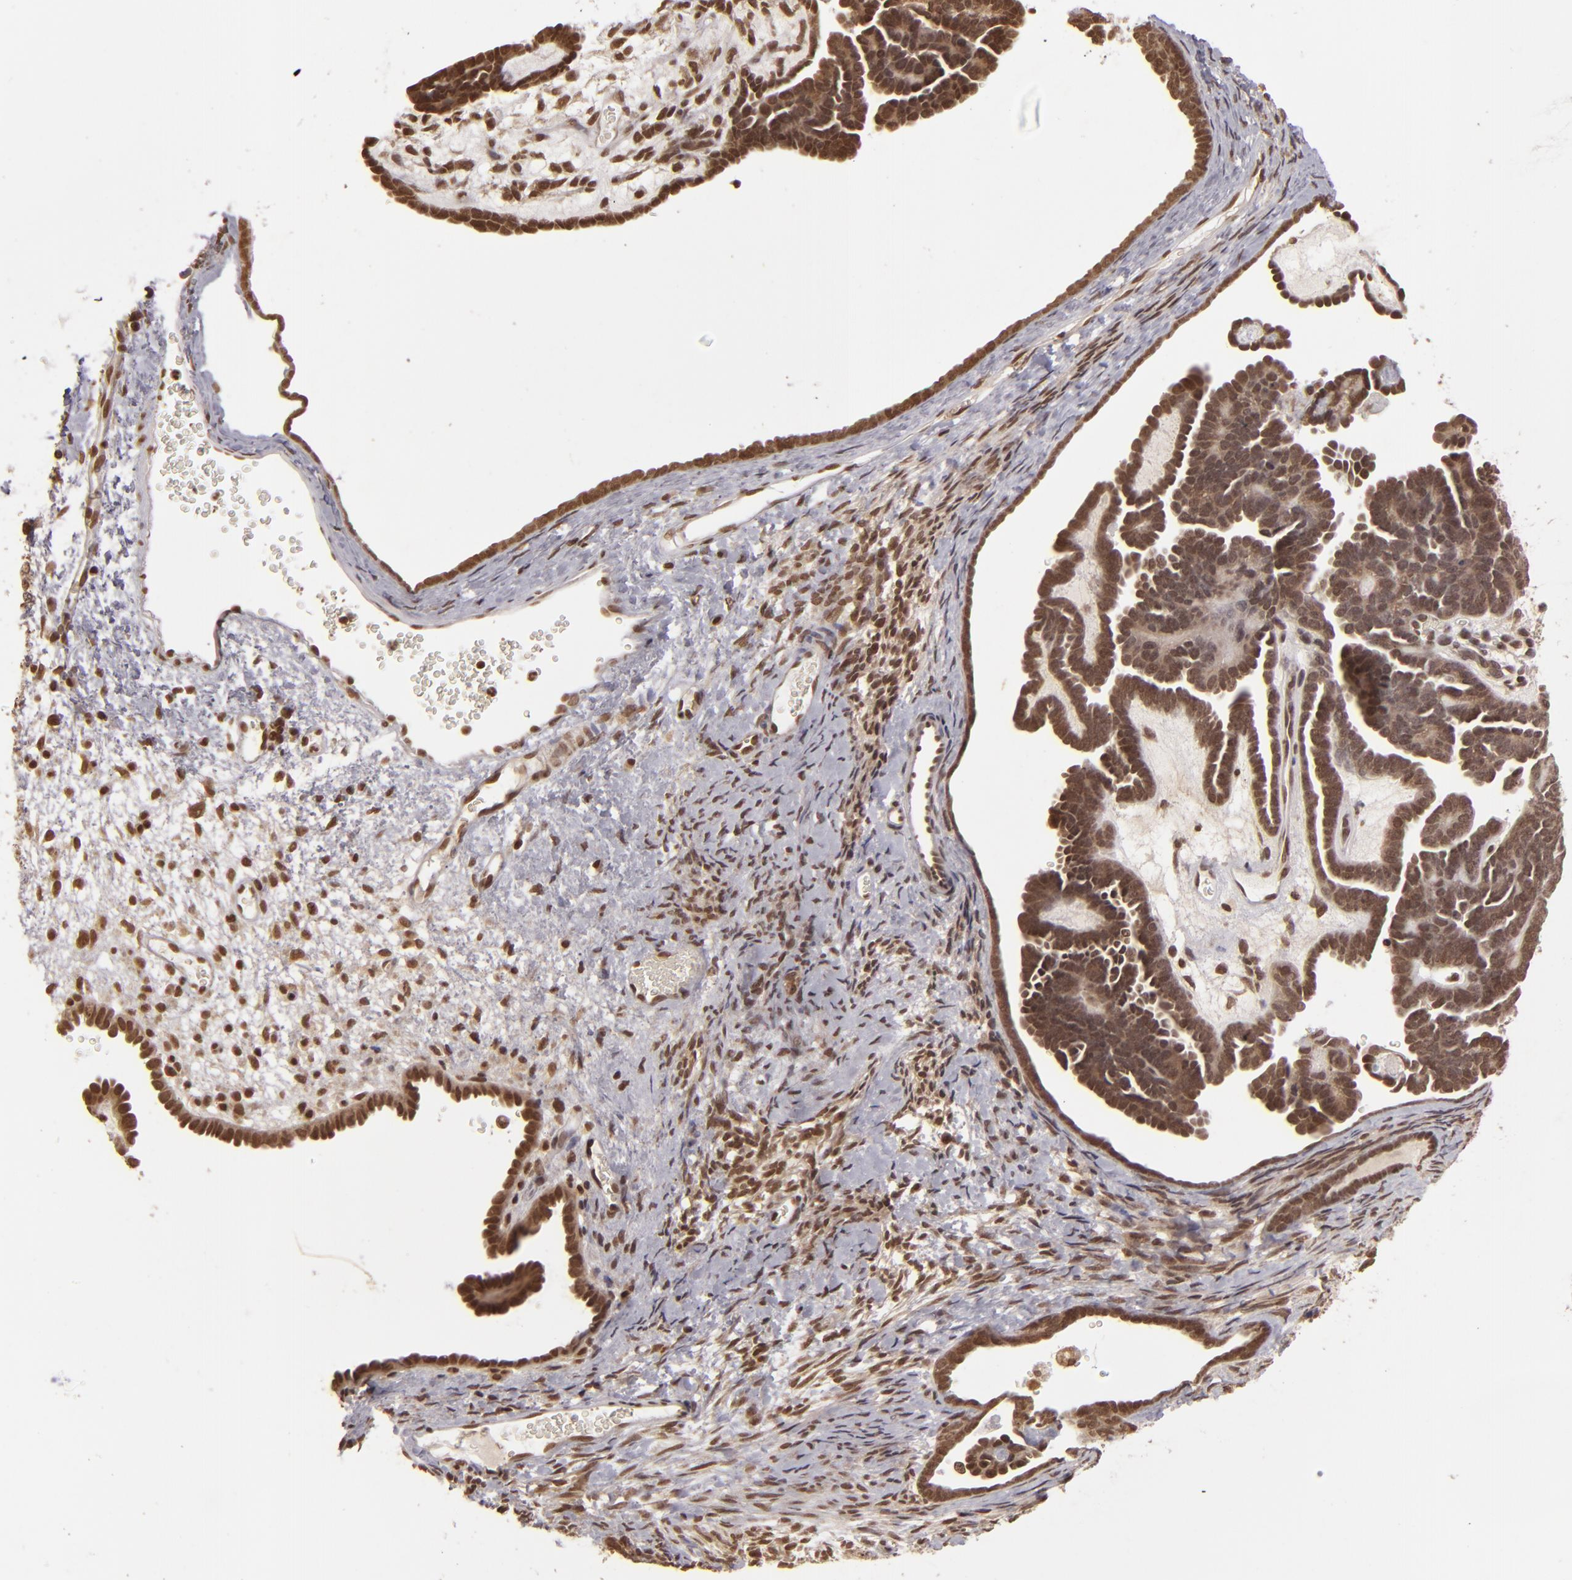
{"staining": {"intensity": "moderate", "quantity": ">75%", "location": "nuclear"}, "tissue": "endometrial cancer", "cell_type": "Tumor cells", "image_type": "cancer", "snomed": [{"axis": "morphology", "description": "Neoplasm, malignant, NOS"}, {"axis": "topography", "description": "Endometrium"}], "caption": "Protein positivity by immunohistochemistry (IHC) shows moderate nuclear expression in approximately >75% of tumor cells in endometrial neoplasm (malignant). (DAB (3,3'-diaminobenzidine) = brown stain, brightfield microscopy at high magnification).", "gene": "CUL3", "patient": {"sex": "female", "age": 74}}